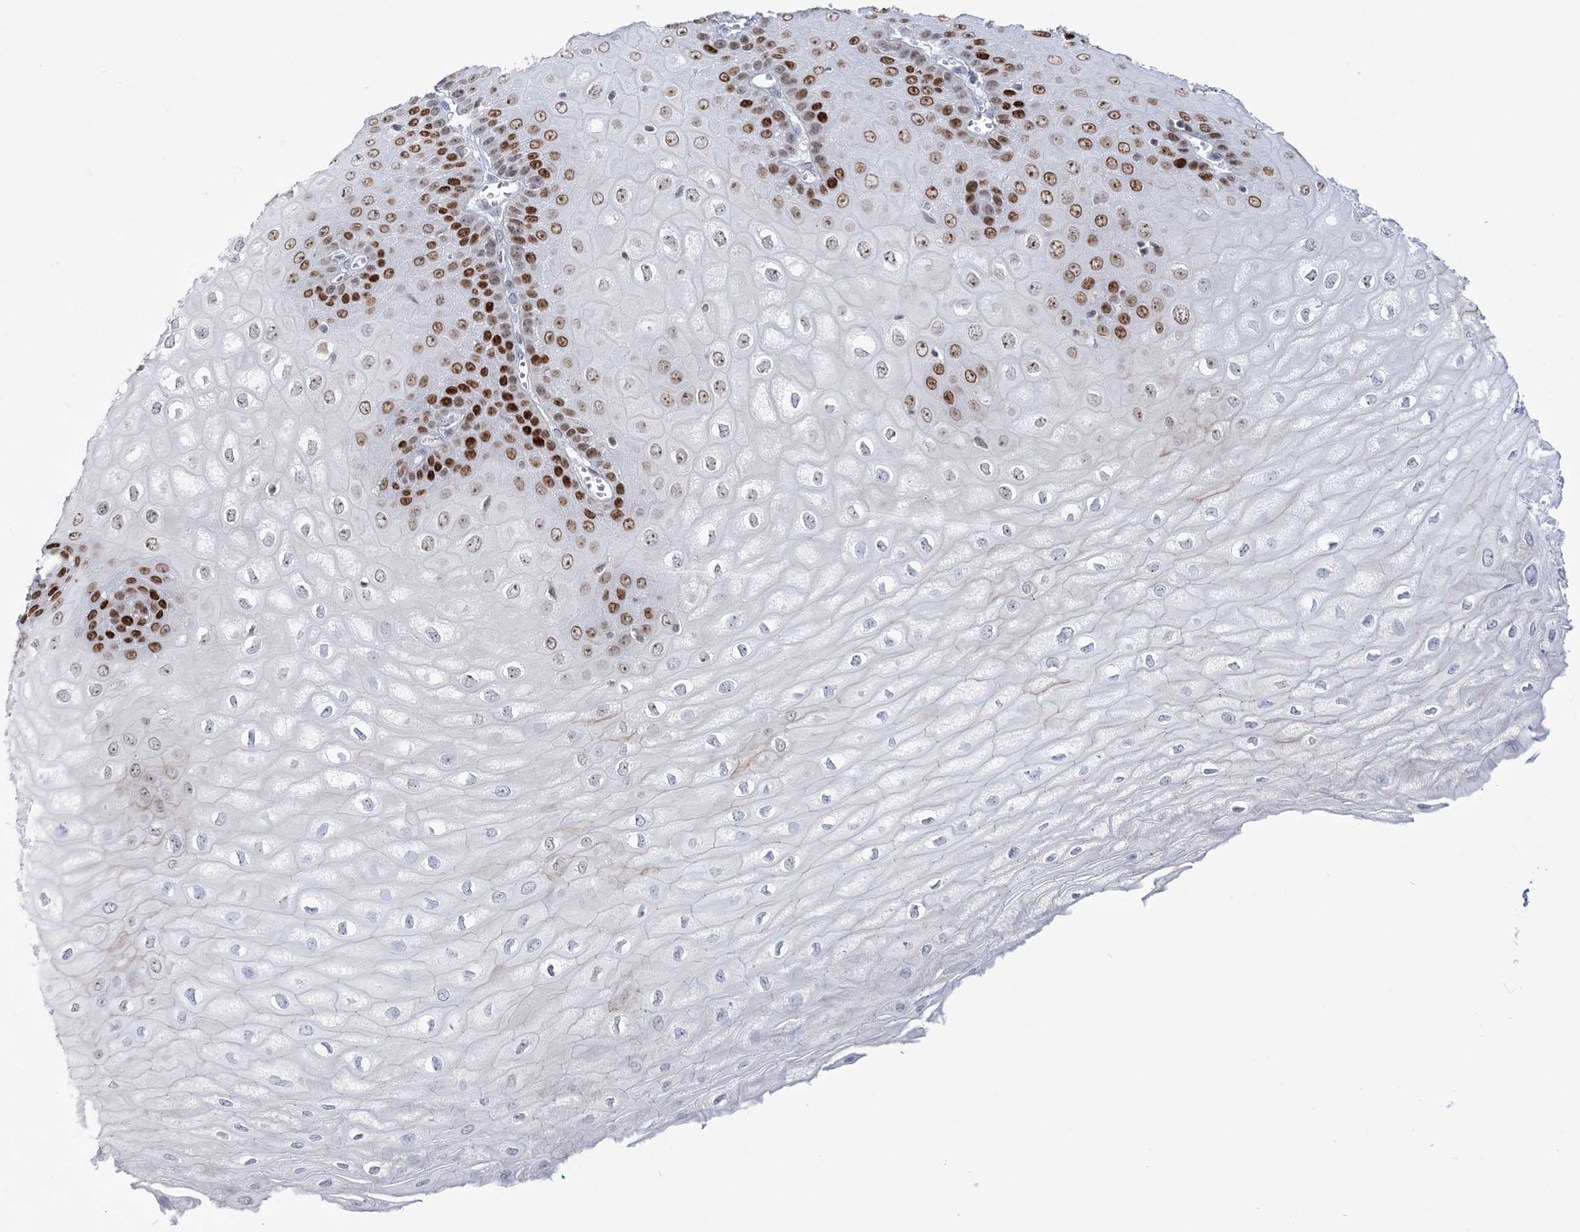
{"staining": {"intensity": "strong", "quantity": "25%-75%", "location": "nuclear"}, "tissue": "esophagus", "cell_type": "Squamous epithelial cells", "image_type": "normal", "snomed": [{"axis": "morphology", "description": "Normal tissue, NOS"}, {"axis": "topography", "description": "Esophagus"}], "caption": "Immunohistochemistry (IHC) (DAB (3,3'-diaminobenzidine)) staining of unremarkable esophagus exhibits strong nuclear protein staining in about 25%-75% of squamous epithelial cells.", "gene": "DDX21", "patient": {"sex": "male", "age": 60}}